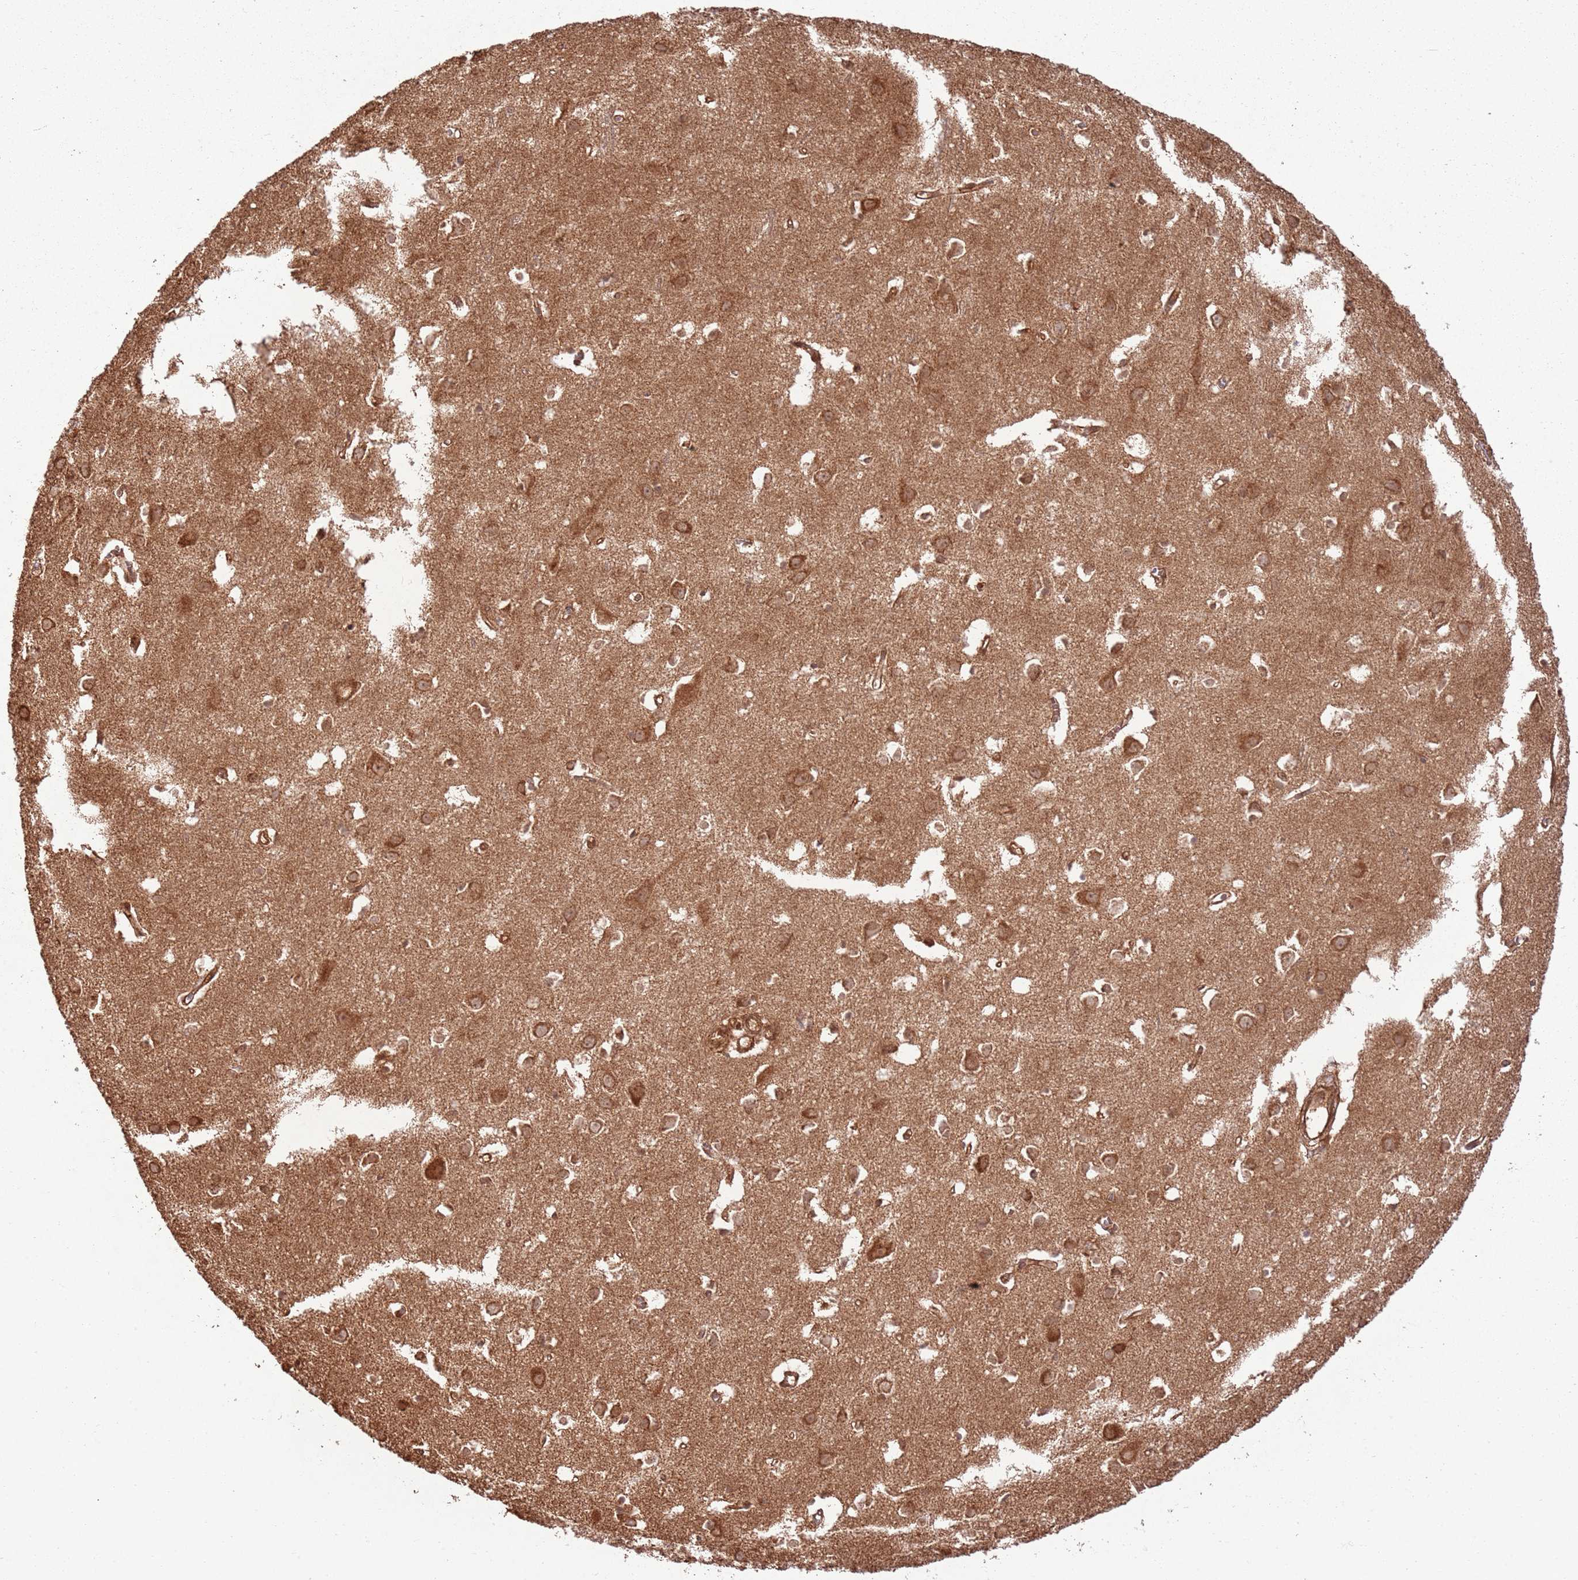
{"staining": {"intensity": "moderate", "quantity": ">75%", "location": "cytoplasmic/membranous"}, "tissue": "cerebral cortex", "cell_type": "Endothelial cells", "image_type": "normal", "snomed": [{"axis": "morphology", "description": "Normal tissue, NOS"}, {"axis": "topography", "description": "Cerebral cortex"}], "caption": "Human cerebral cortex stained with a brown dye demonstrates moderate cytoplasmic/membranous positive expression in approximately >75% of endothelial cells.", "gene": "TBC1D13", "patient": {"sex": "female", "age": 64}}